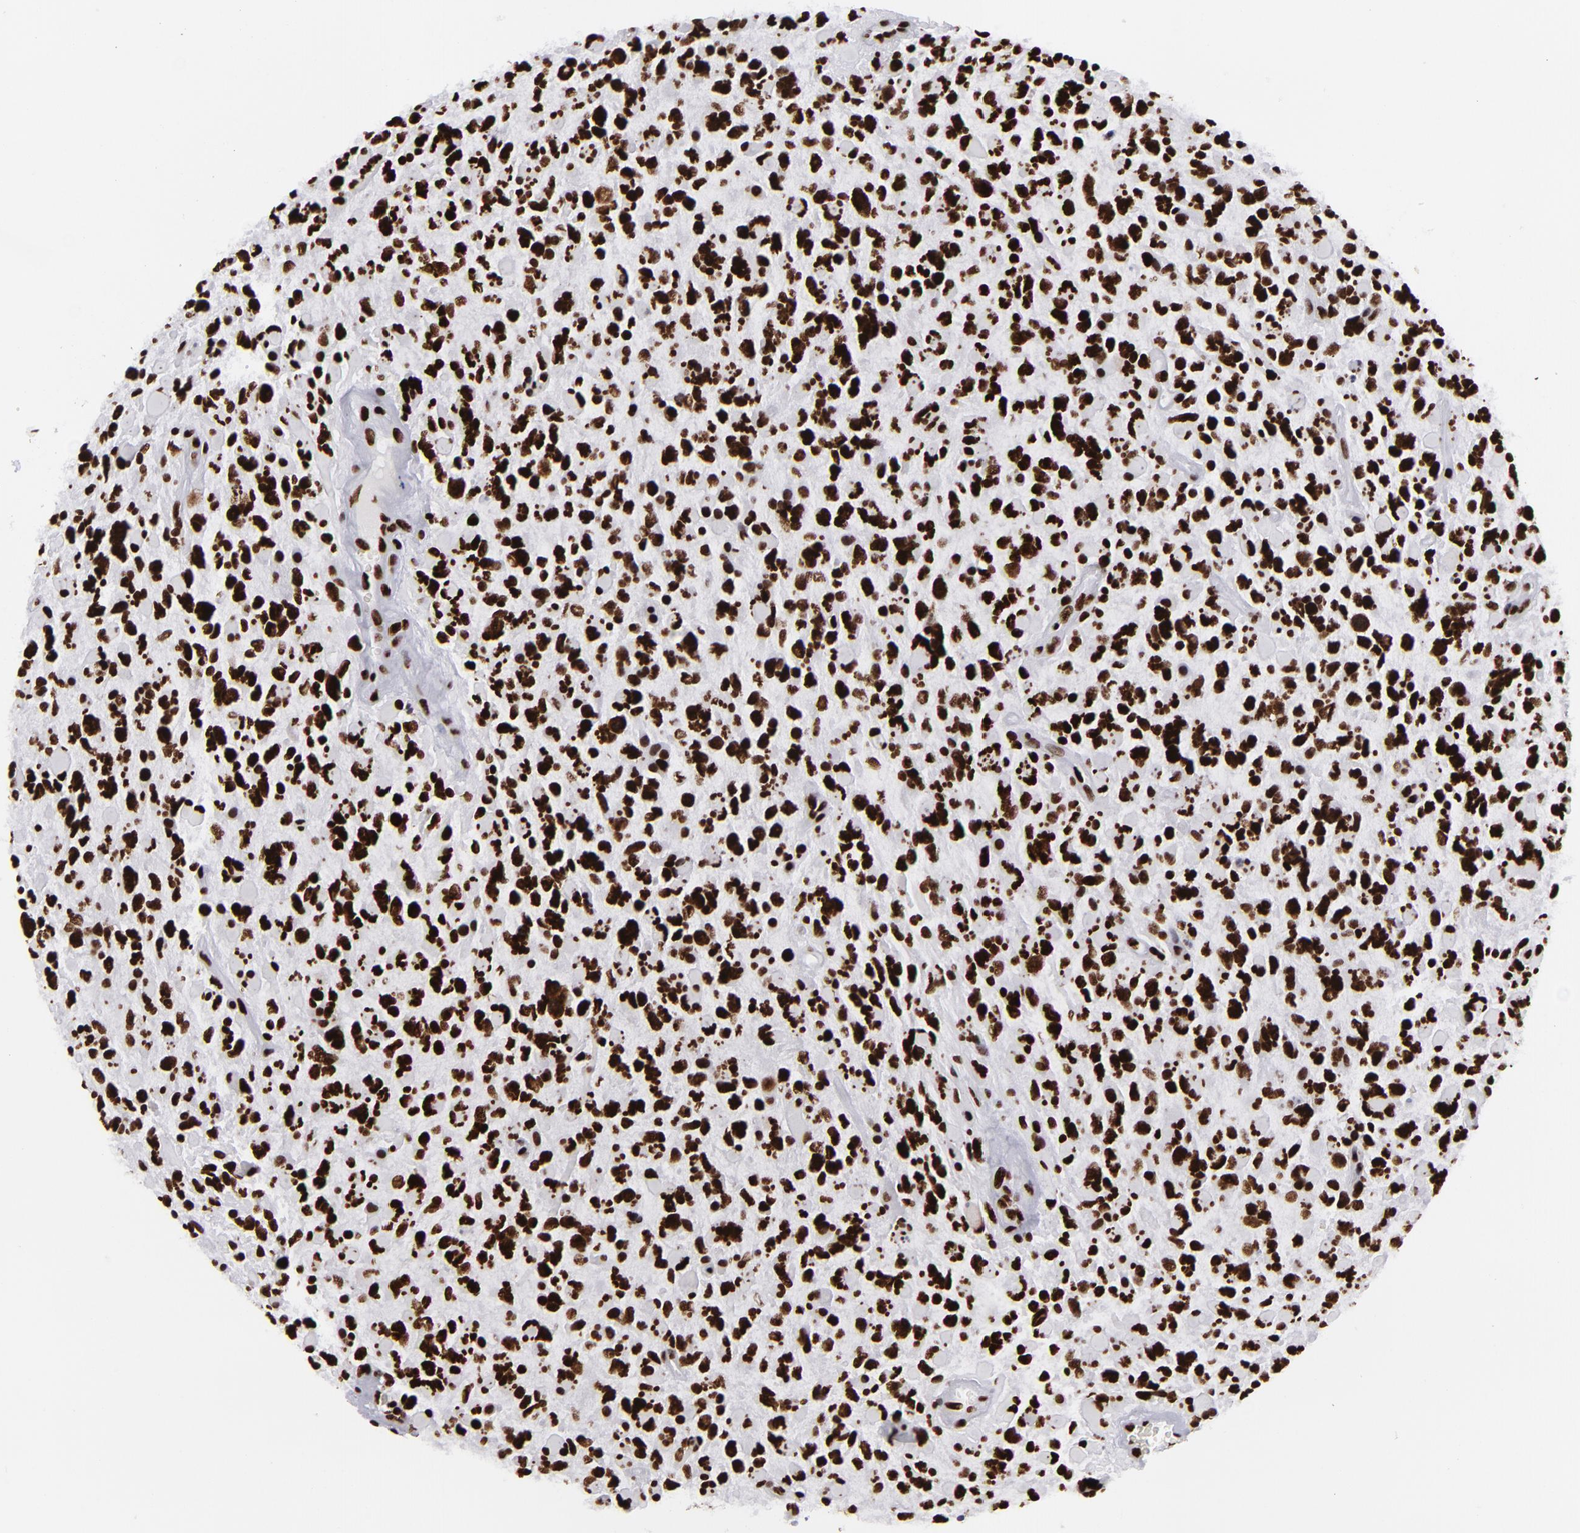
{"staining": {"intensity": "strong", "quantity": ">75%", "location": "nuclear"}, "tissue": "glioma", "cell_type": "Tumor cells", "image_type": "cancer", "snomed": [{"axis": "morphology", "description": "Glioma, malignant, High grade"}, {"axis": "topography", "description": "Brain"}], "caption": "Strong nuclear expression for a protein is appreciated in approximately >75% of tumor cells of glioma using IHC.", "gene": "SAFB", "patient": {"sex": "female", "age": 37}}